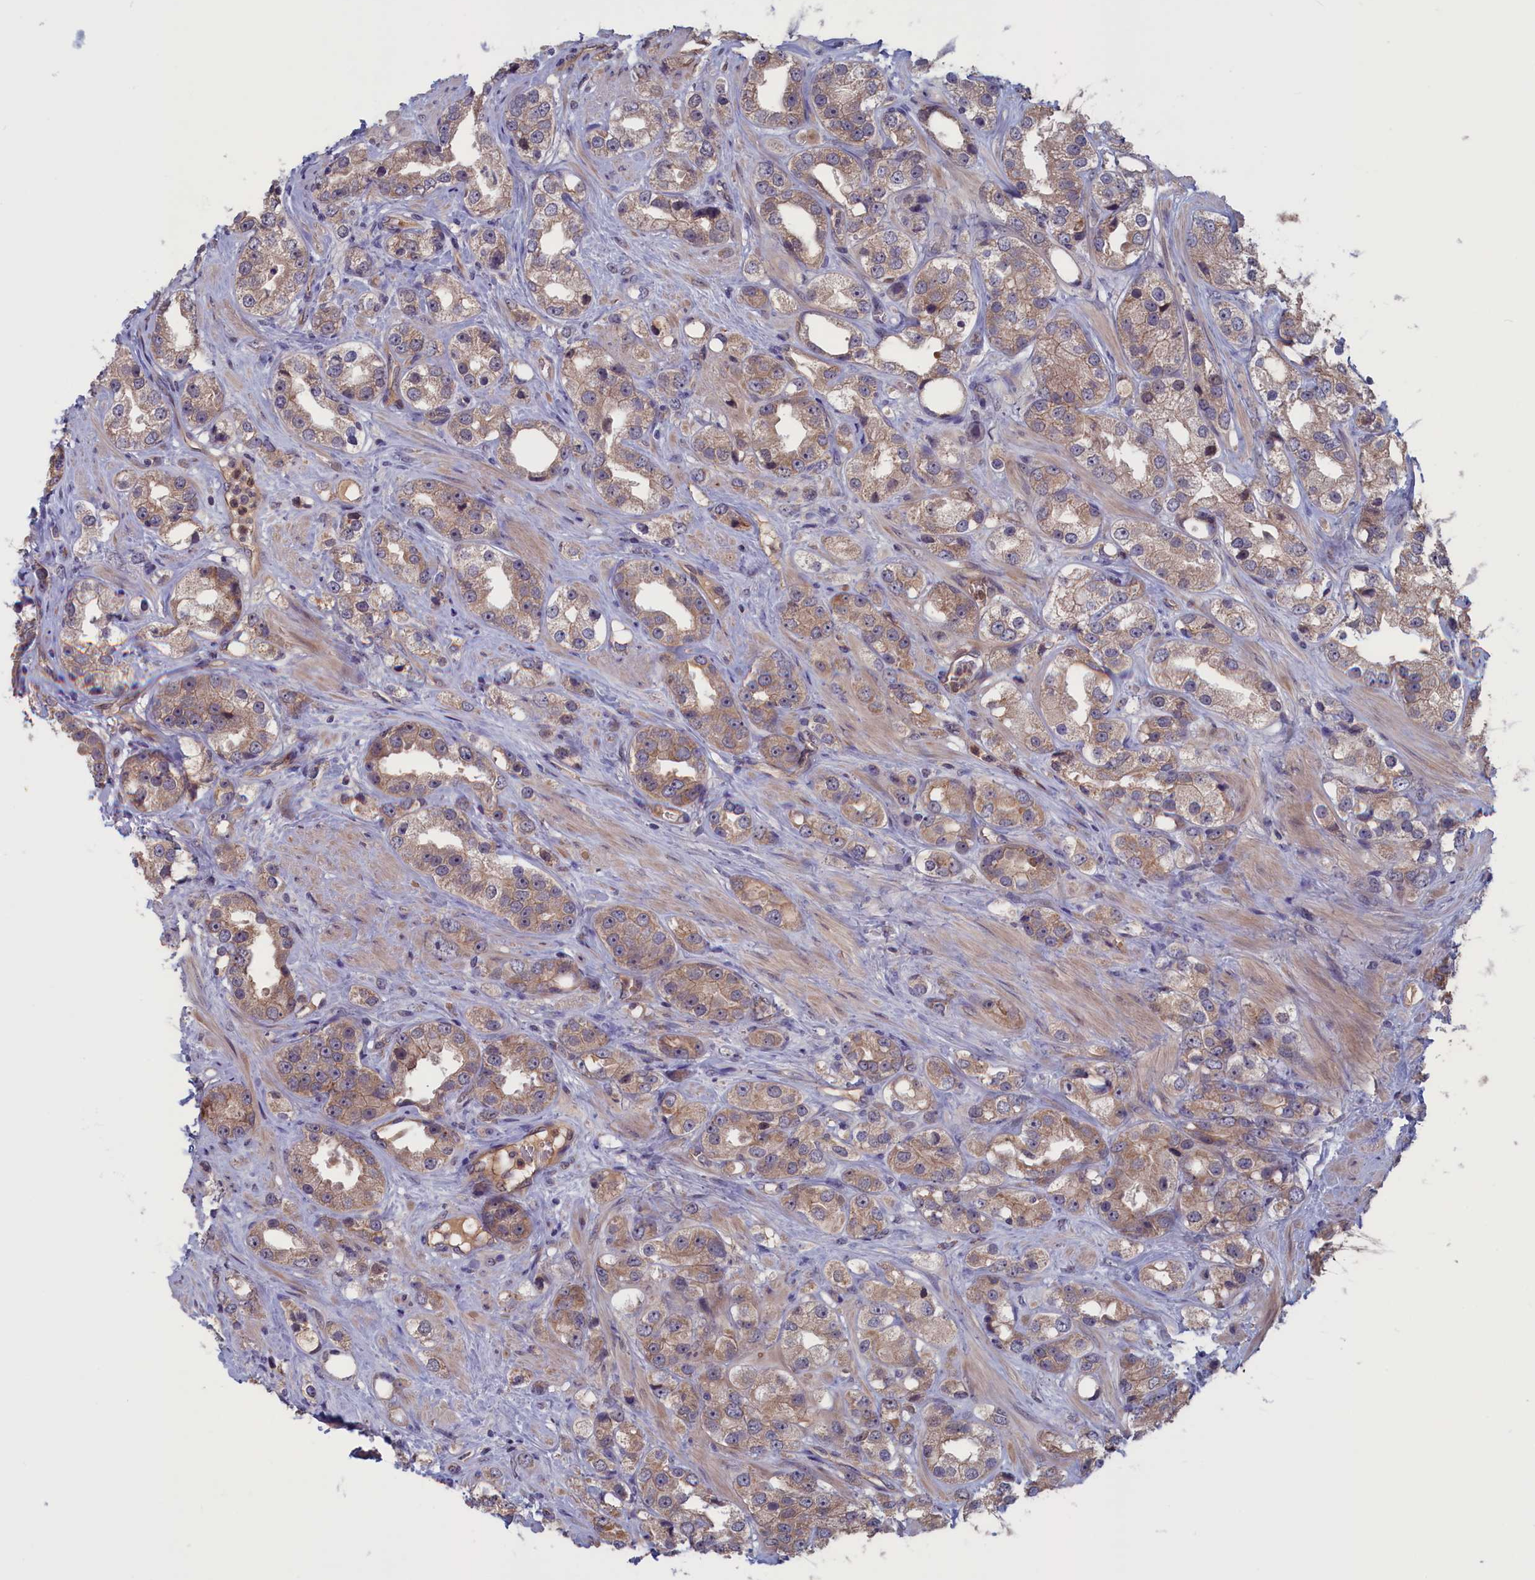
{"staining": {"intensity": "weak", "quantity": ">75%", "location": "cytoplasmic/membranous"}, "tissue": "prostate cancer", "cell_type": "Tumor cells", "image_type": "cancer", "snomed": [{"axis": "morphology", "description": "Adenocarcinoma, NOS"}, {"axis": "topography", "description": "Prostate"}], "caption": "This image reveals prostate cancer (adenocarcinoma) stained with IHC to label a protein in brown. The cytoplasmic/membranous of tumor cells show weak positivity for the protein. Nuclei are counter-stained blue.", "gene": "PLP2", "patient": {"sex": "male", "age": 79}}